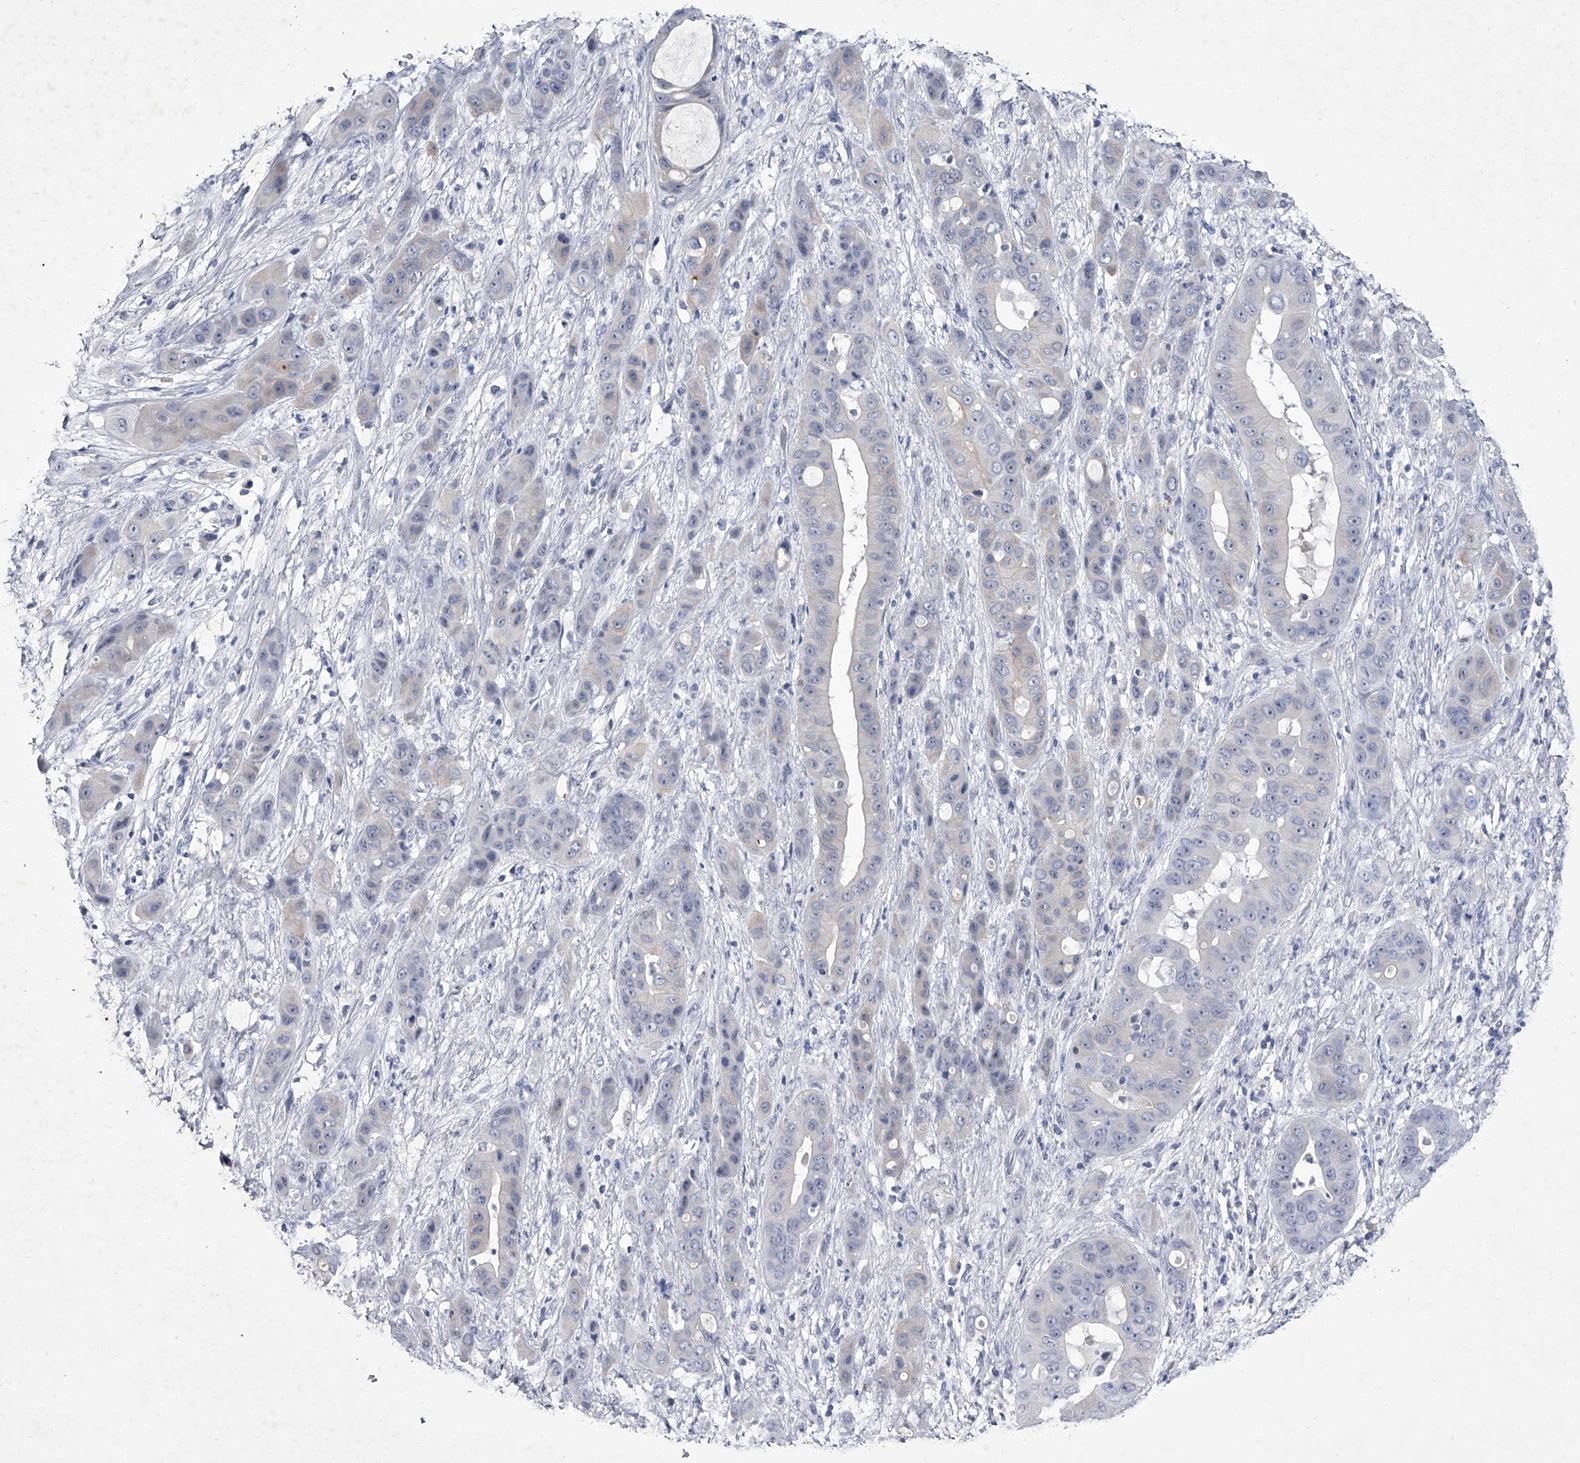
{"staining": {"intensity": "negative", "quantity": "none", "location": "none"}, "tissue": "liver cancer", "cell_type": "Tumor cells", "image_type": "cancer", "snomed": [{"axis": "morphology", "description": "Cholangiocarcinoma"}, {"axis": "topography", "description": "Liver"}], "caption": "Immunohistochemical staining of human liver cancer (cholangiocarcinoma) shows no significant expression in tumor cells.", "gene": "CRISP2", "patient": {"sex": "female", "age": 52}}